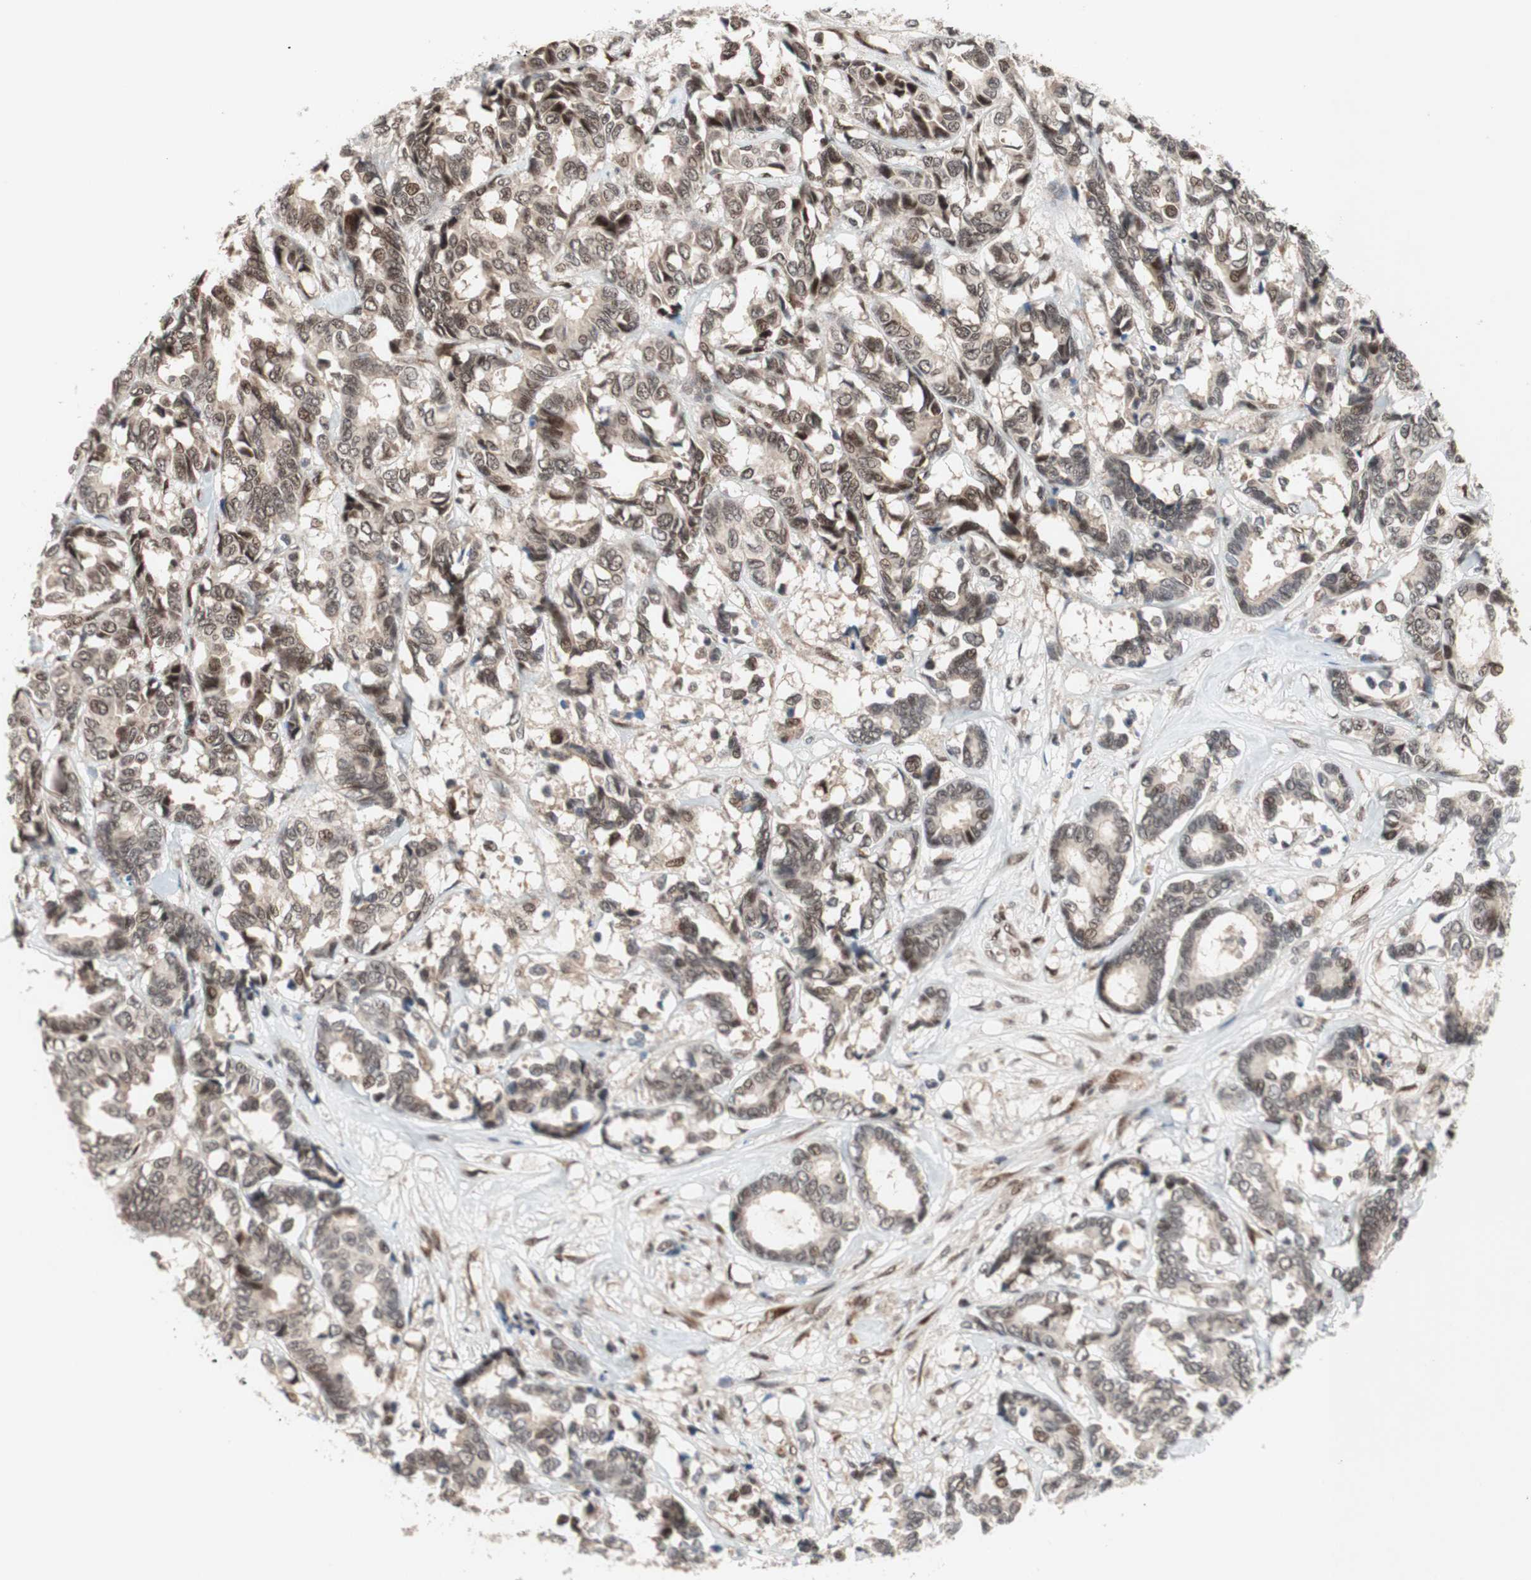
{"staining": {"intensity": "moderate", "quantity": ">75%", "location": "cytoplasmic/membranous,nuclear"}, "tissue": "breast cancer", "cell_type": "Tumor cells", "image_type": "cancer", "snomed": [{"axis": "morphology", "description": "Duct carcinoma"}, {"axis": "topography", "description": "Breast"}], "caption": "Human breast cancer stained with a protein marker shows moderate staining in tumor cells.", "gene": "TCF12", "patient": {"sex": "female", "age": 87}}